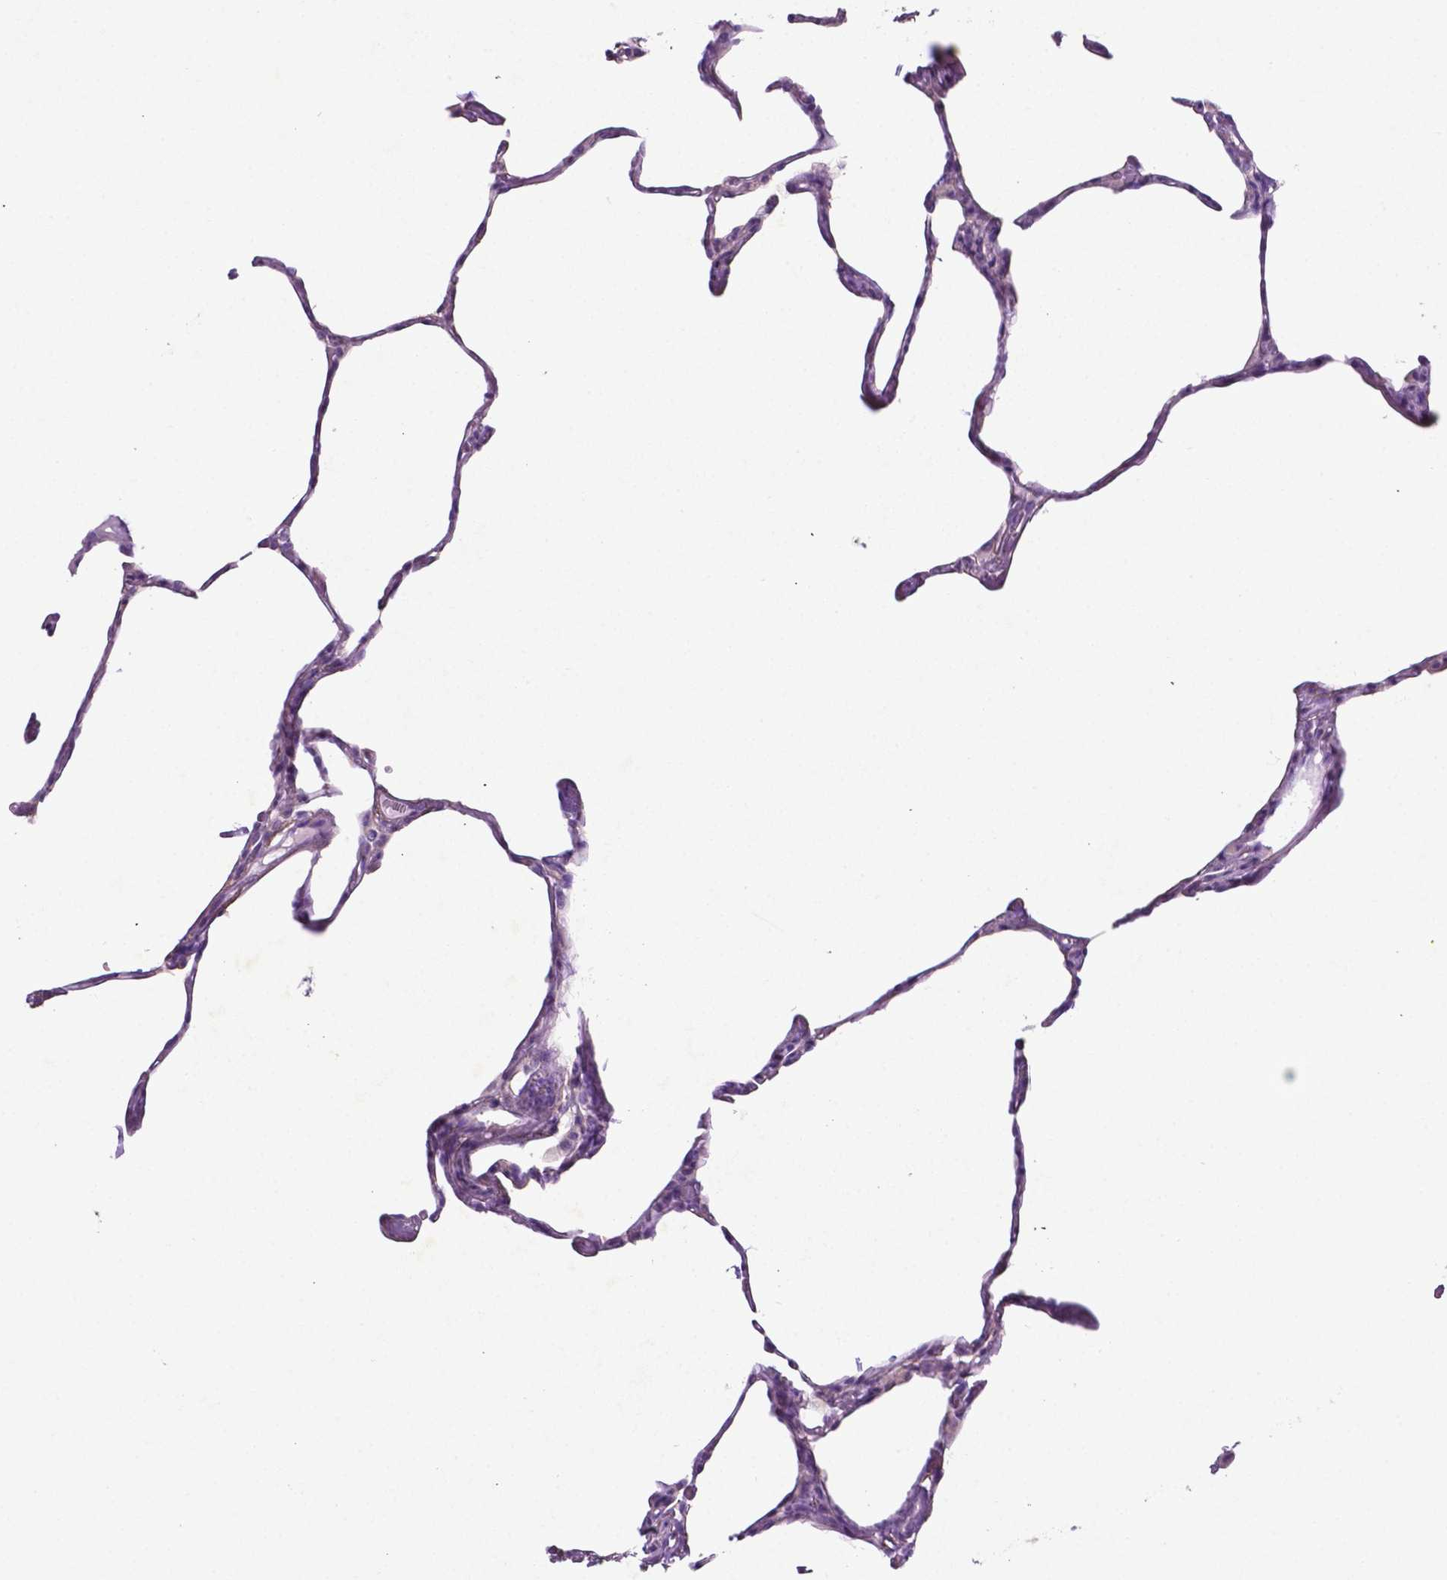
{"staining": {"intensity": "negative", "quantity": "none", "location": "none"}, "tissue": "lung", "cell_type": "Alveolar cells", "image_type": "normal", "snomed": [{"axis": "morphology", "description": "Normal tissue, NOS"}, {"axis": "topography", "description": "Lung"}], "caption": "This is a micrograph of immunohistochemistry (IHC) staining of normal lung, which shows no staining in alveolar cells.", "gene": "PHGR1", "patient": {"sex": "male", "age": 65}}